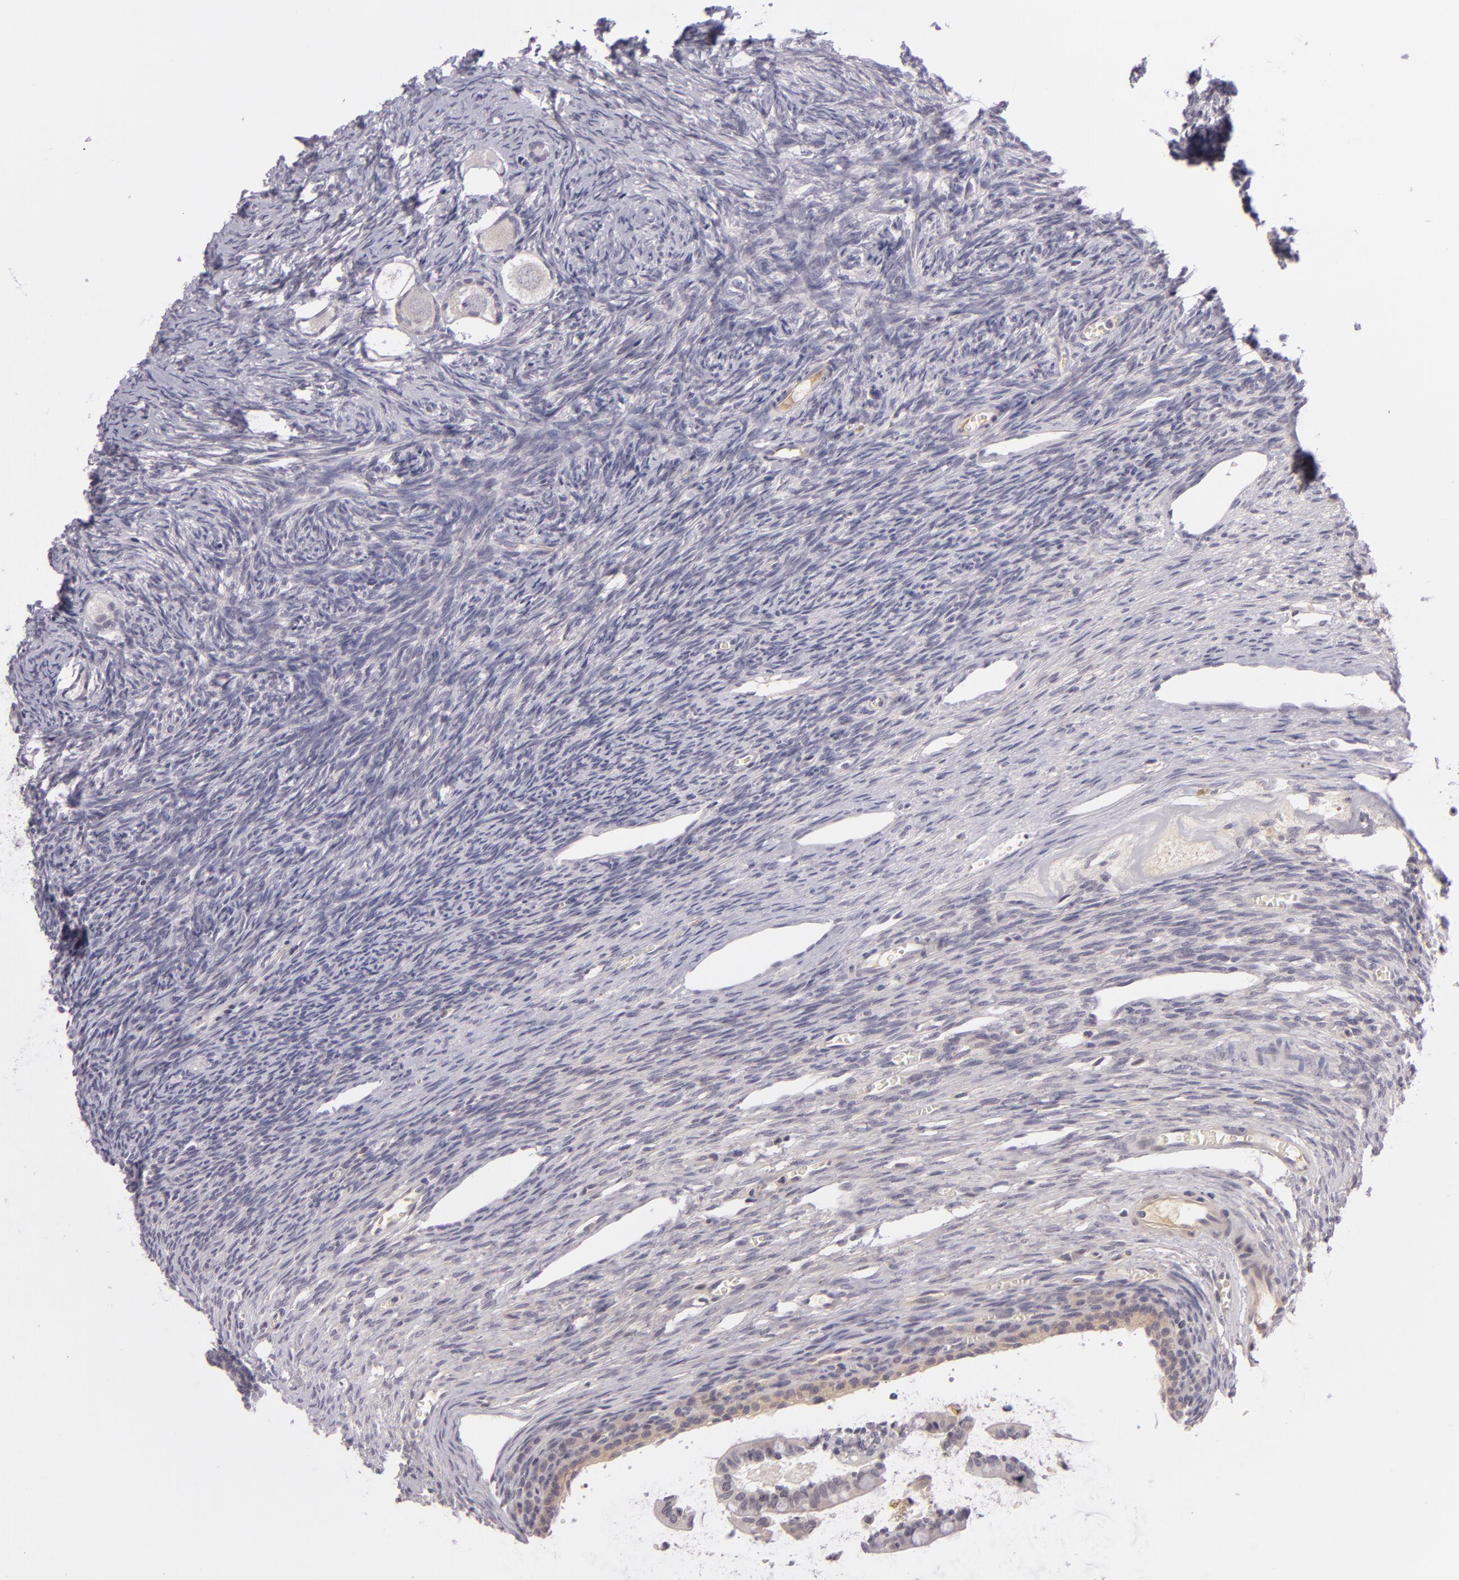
{"staining": {"intensity": "negative", "quantity": "none", "location": "none"}, "tissue": "ovary", "cell_type": "Follicle cells", "image_type": "normal", "snomed": [{"axis": "morphology", "description": "Normal tissue, NOS"}, {"axis": "topography", "description": "Ovary"}], "caption": "DAB immunohistochemical staining of benign human ovary demonstrates no significant staining in follicle cells. (Immunohistochemistry, brightfield microscopy, high magnification).", "gene": "DAG1", "patient": {"sex": "female", "age": 27}}